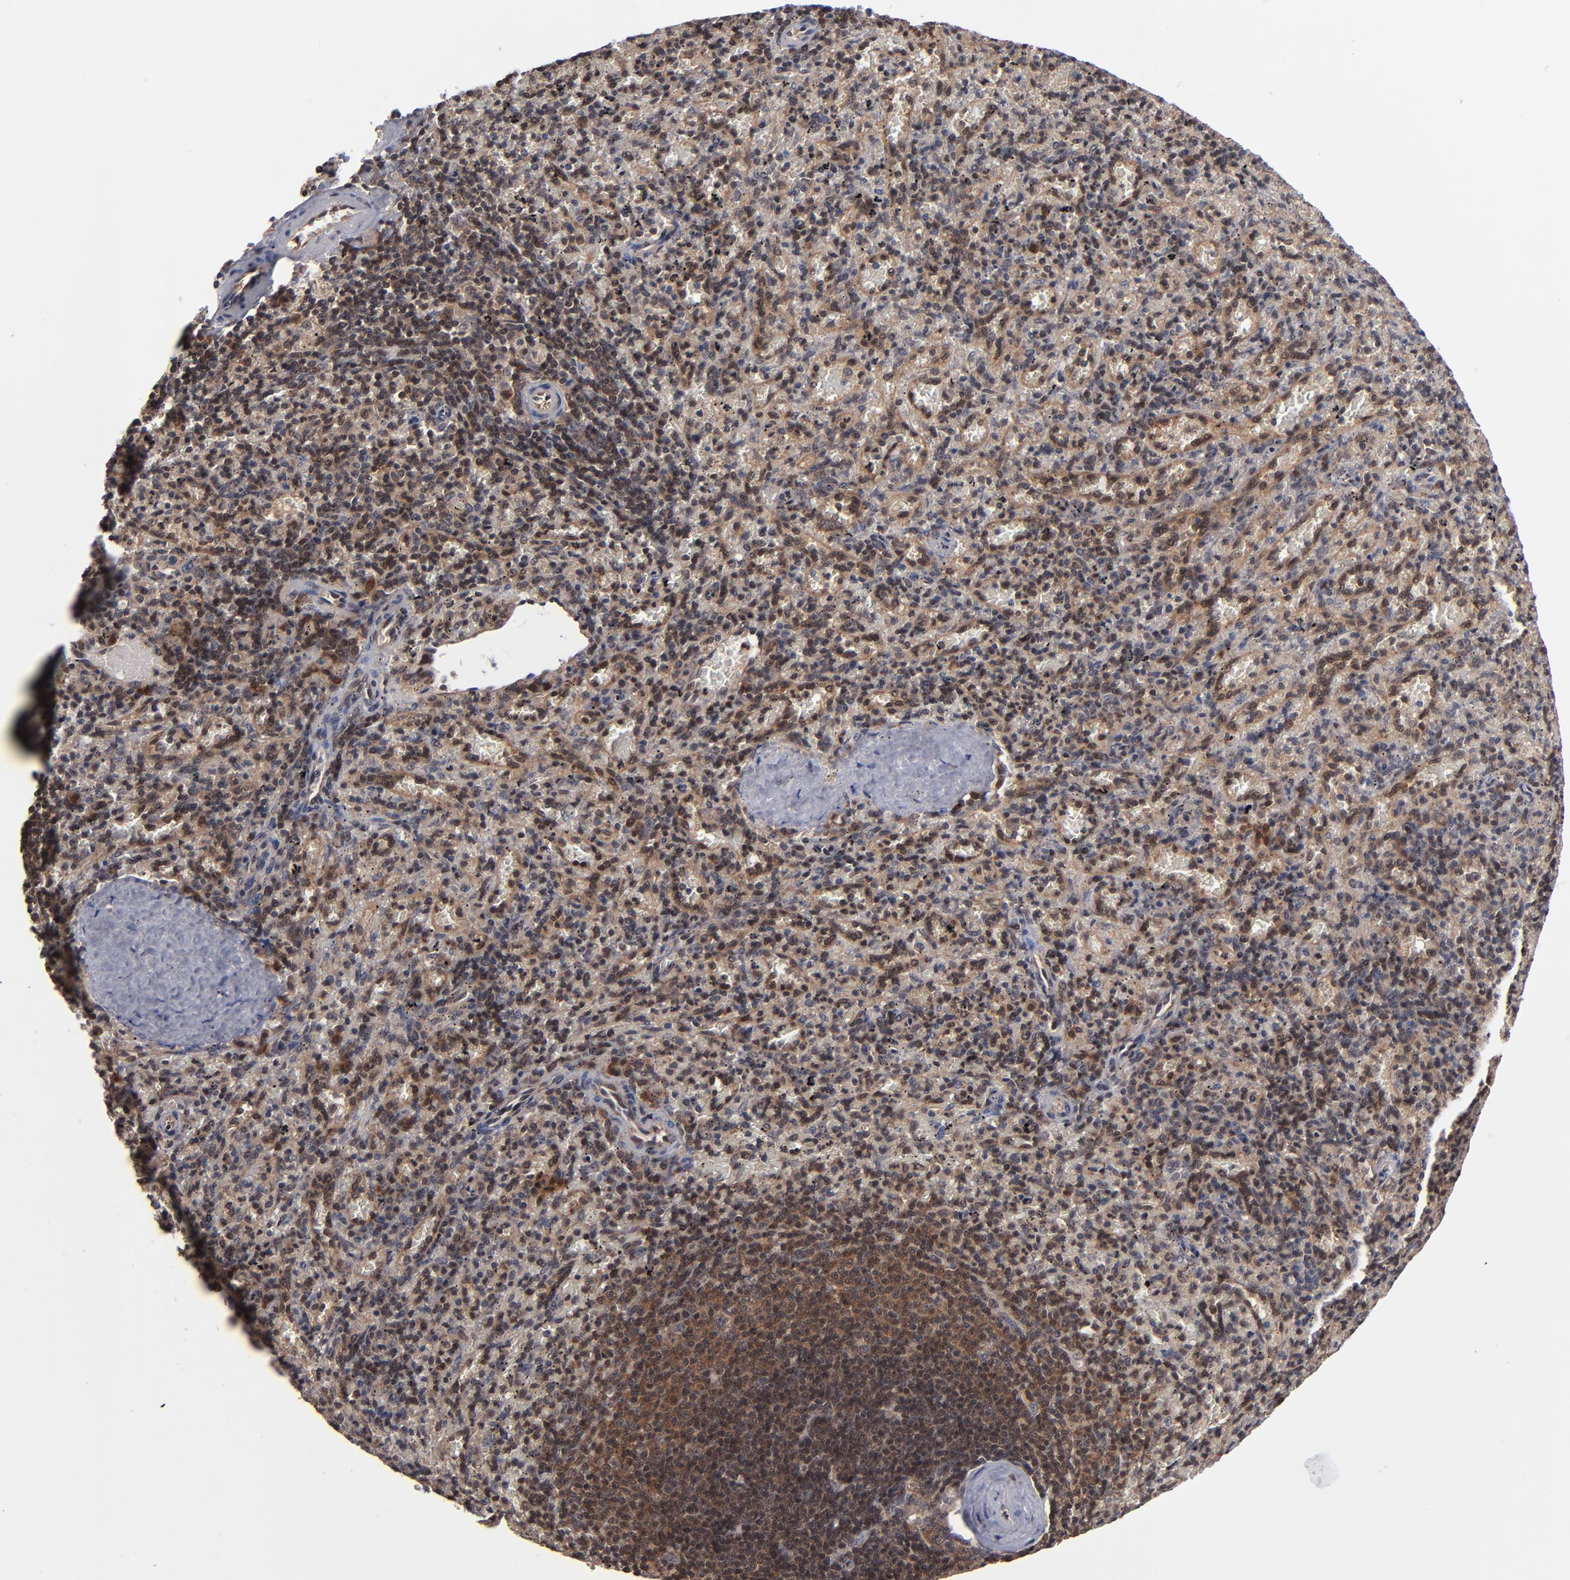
{"staining": {"intensity": "moderate", "quantity": ">75%", "location": "cytoplasmic/membranous"}, "tissue": "spleen", "cell_type": "Cells in red pulp", "image_type": "normal", "snomed": [{"axis": "morphology", "description": "Normal tissue, NOS"}, {"axis": "topography", "description": "Spleen"}], "caption": "Spleen stained with immunohistochemistry exhibits moderate cytoplasmic/membranous positivity in approximately >75% of cells in red pulp. (brown staining indicates protein expression, while blue staining denotes nuclei).", "gene": "ALG13", "patient": {"sex": "female", "age": 43}}